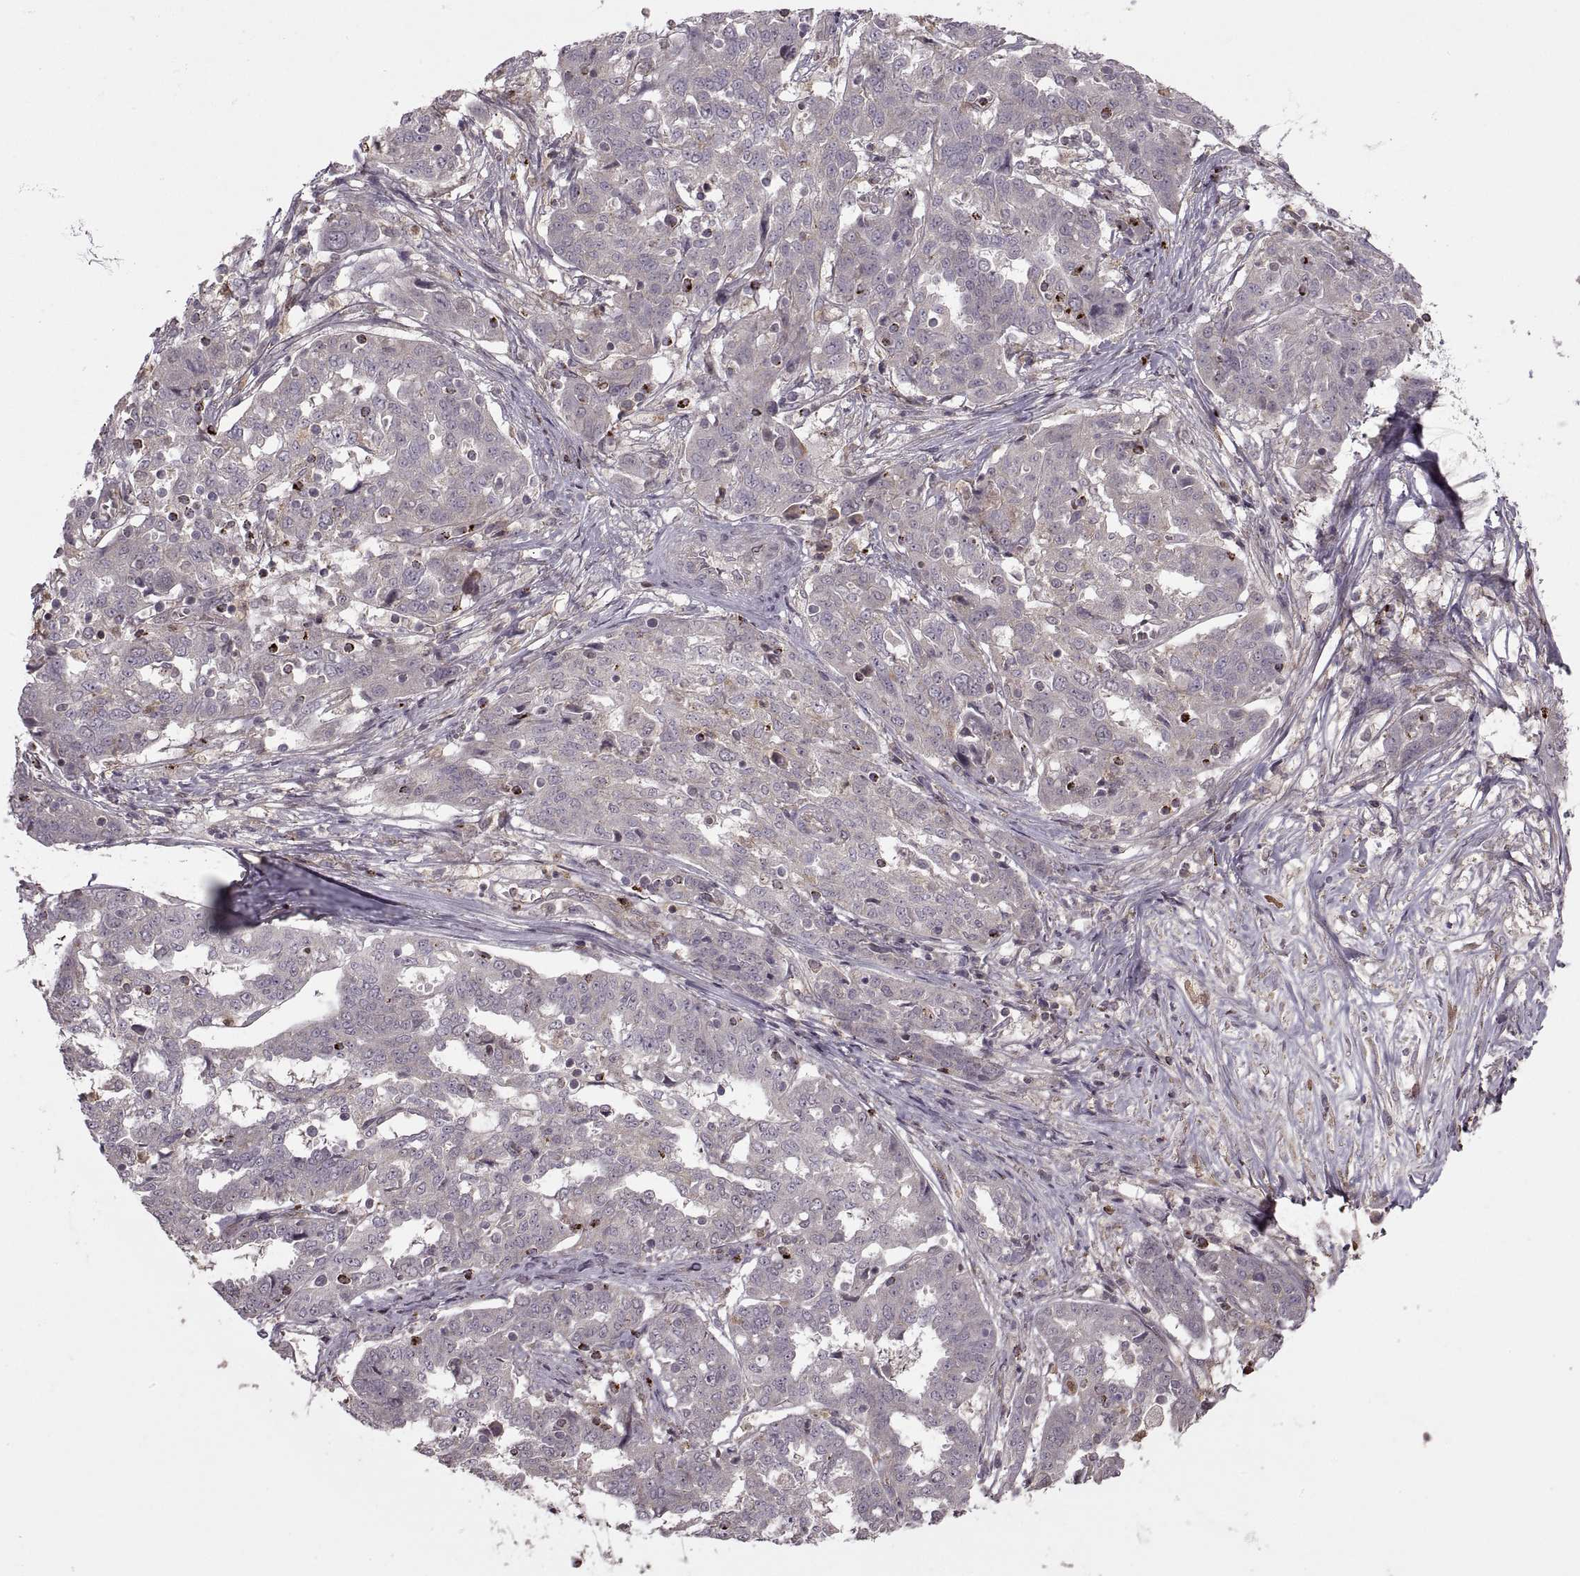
{"staining": {"intensity": "negative", "quantity": "none", "location": "none"}, "tissue": "ovarian cancer", "cell_type": "Tumor cells", "image_type": "cancer", "snomed": [{"axis": "morphology", "description": "Cystadenocarcinoma, serous, NOS"}, {"axis": "topography", "description": "Ovary"}], "caption": "A photomicrograph of ovarian cancer stained for a protein exhibits no brown staining in tumor cells.", "gene": "PIERCE1", "patient": {"sex": "female", "age": 67}}